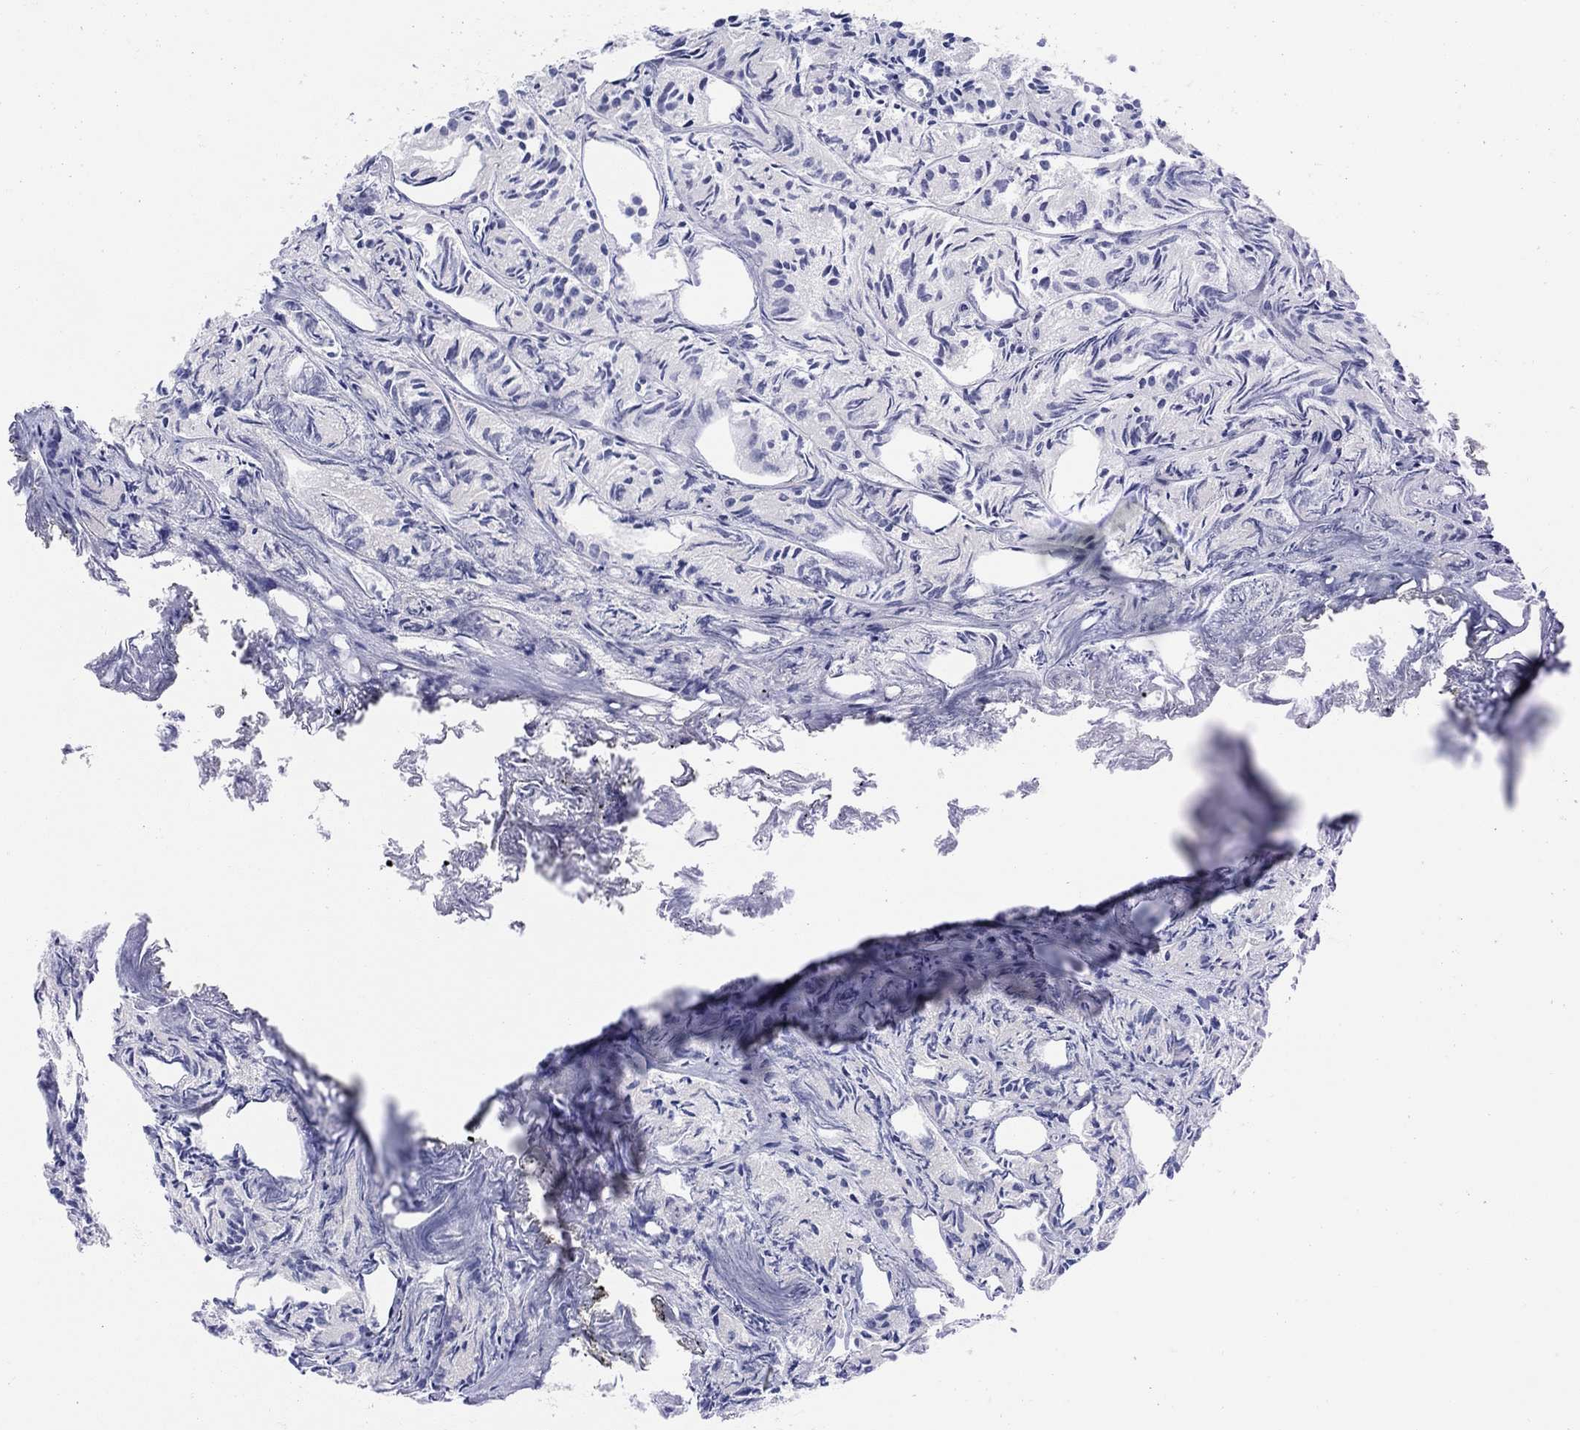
{"staining": {"intensity": "negative", "quantity": "none", "location": "none"}, "tissue": "prostate cancer", "cell_type": "Tumor cells", "image_type": "cancer", "snomed": [{"axis": "morphology", "description": "Adenocarcinoma, Medium grade"}, {"axis": "topography", "description": "Prostate"}], "caption": "Tumor cells are negative for brown protein staining in prostate adenocarcinoma (medium-grade). (Stains: DAB (3,3'-diaminobenzidine) immunohistochemistry with hematoxylin counter stain, Microscopy: brightfield microscopy at high magnification).", "gene": "AK8", "patient": {"sex": "male", "age": 74}}